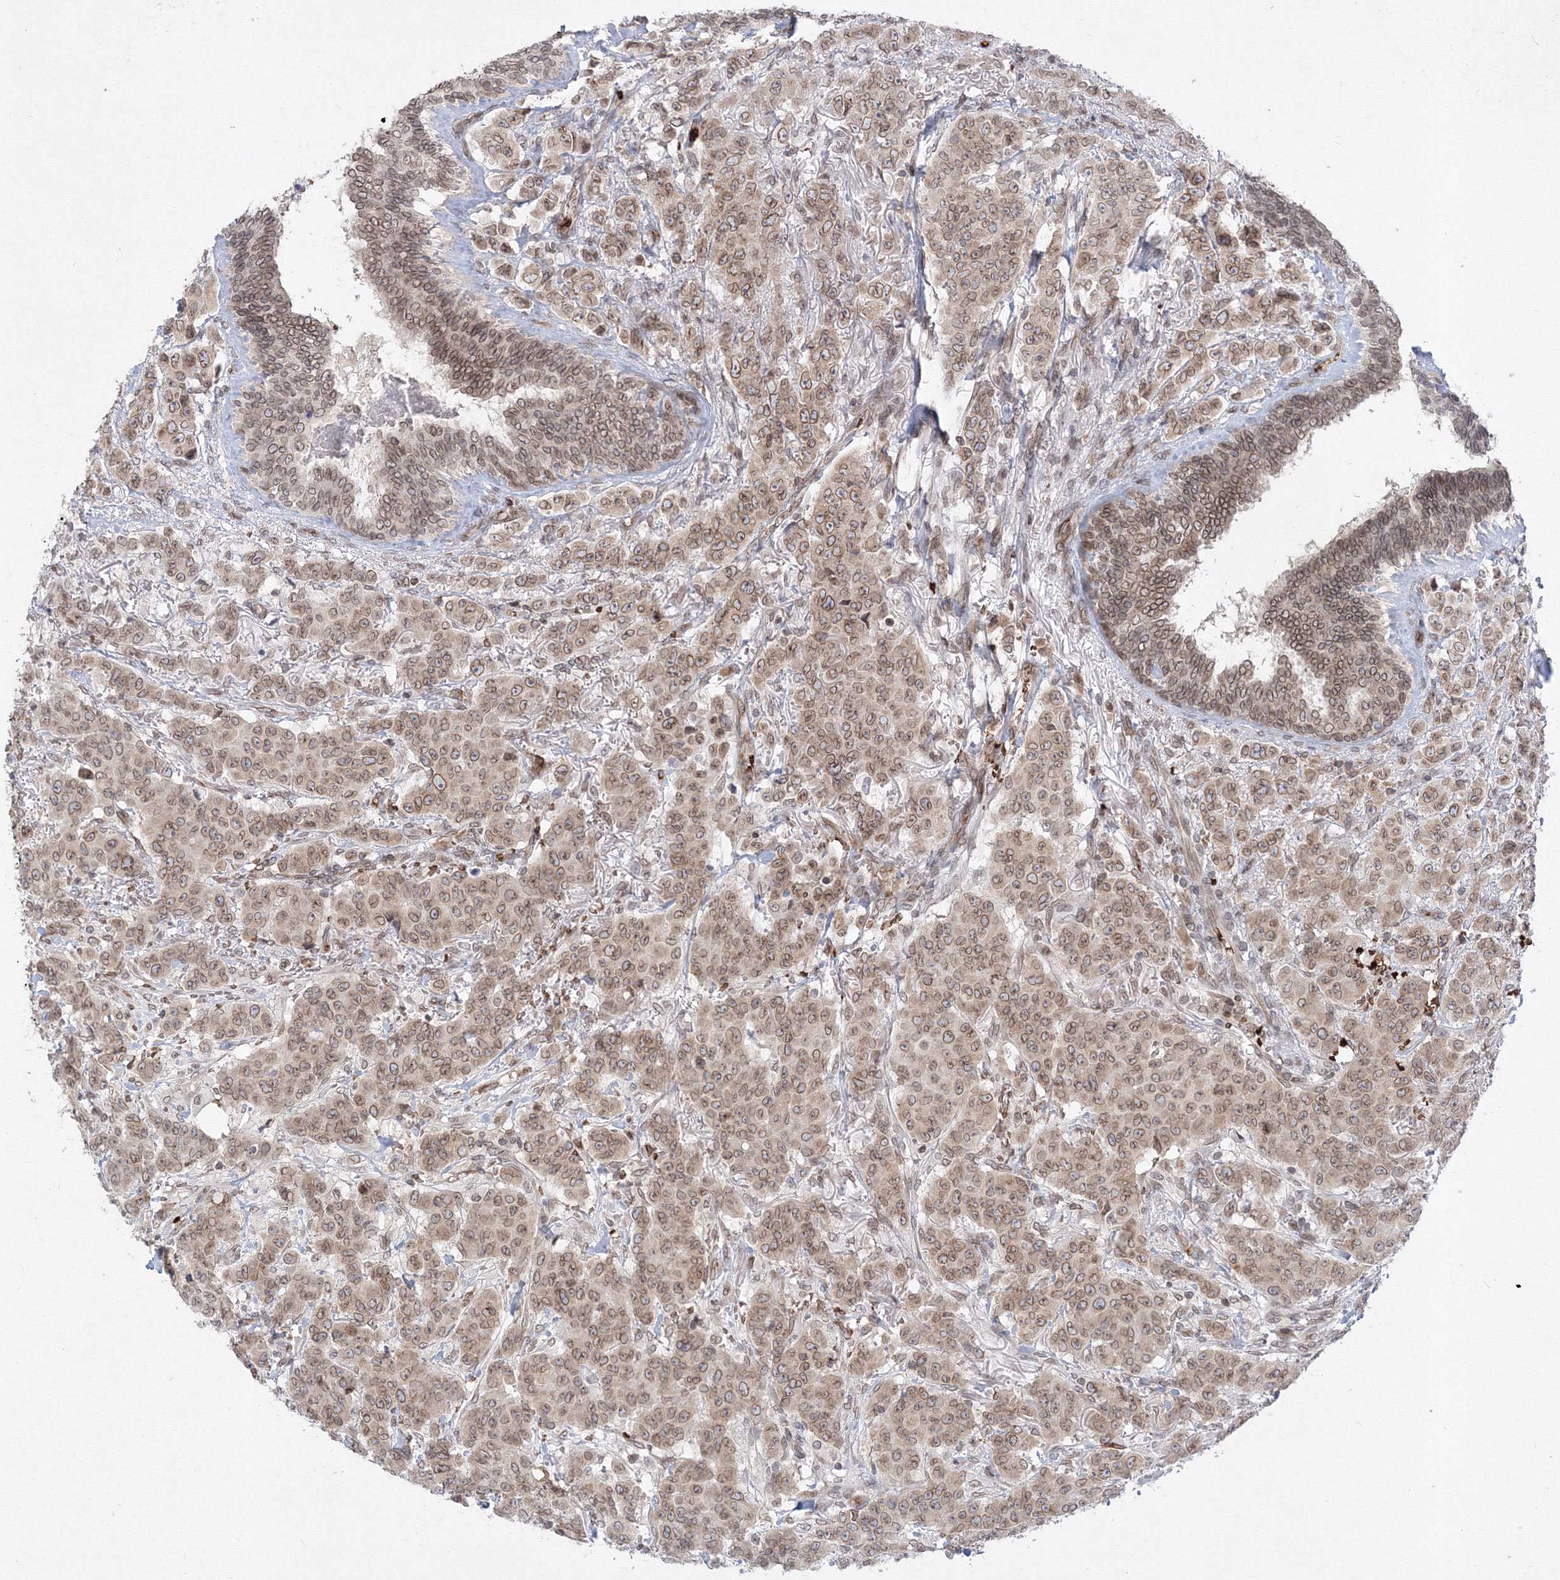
{"staining": {"intensity": "moderate", "quantity": ">75%", "location": "cytoplasmic/membranous,nuclear"}, "tissue": "breast cancer", "cell_type": "Tumor cells", "image_type": "cancer", "snomed": [{"axis": "morphology", "description": "Duct carcinoma"}, {"axis": "topography", "description": "Breast"}], "caption": "Moderate cytoplasmic/membranous and nuclear protein expression is identified in about >75% of tumor cells in breast cancer (intraductal carcinoma).", "gene": "DNAJB2", "patient": {"sex": "female", "age": 40}}